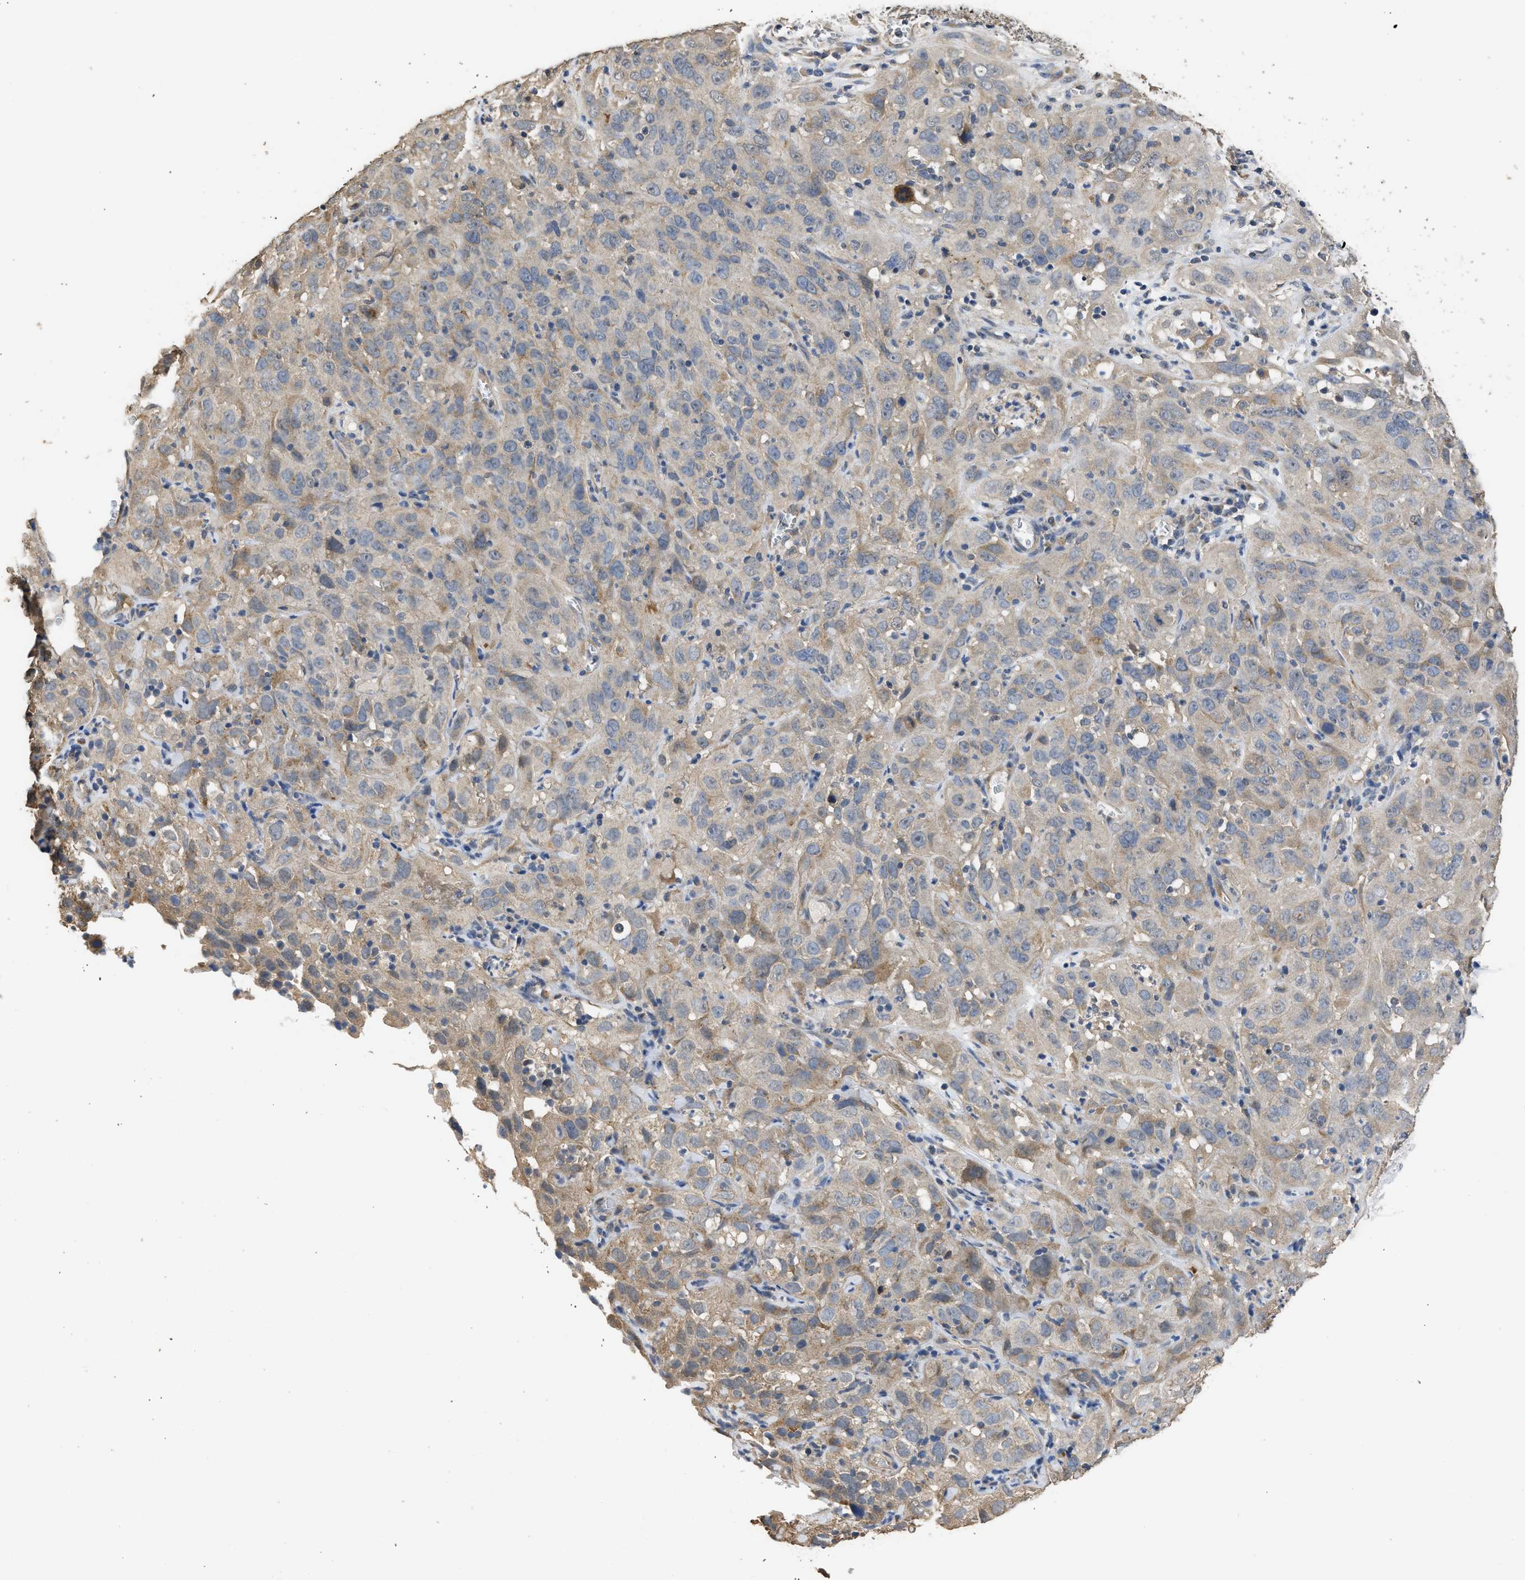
{"staining": {"intensity": "moderate", "quantity": "<25%", "location": "cytoplasmic/membranous"}, "tissue": "cervical cancer", "cell_type": "Tumor cells", "image_type": "cancer", "snomed": [{"axis": "morphology", "description": "Squamous cell carcinoma, NOS"}, {"axis": "topography", "description": "Cervix"}], "caption": "This photomicrograph demonstrates immunohistochemistry (IHC) staining of squamous cell carcinoma (cervical), with low moderate cytoplasmic/membranous staining in about <25% of tumor cells.", "gene": "SPINT2", "patient": {"sex": "female", "age": 32}}